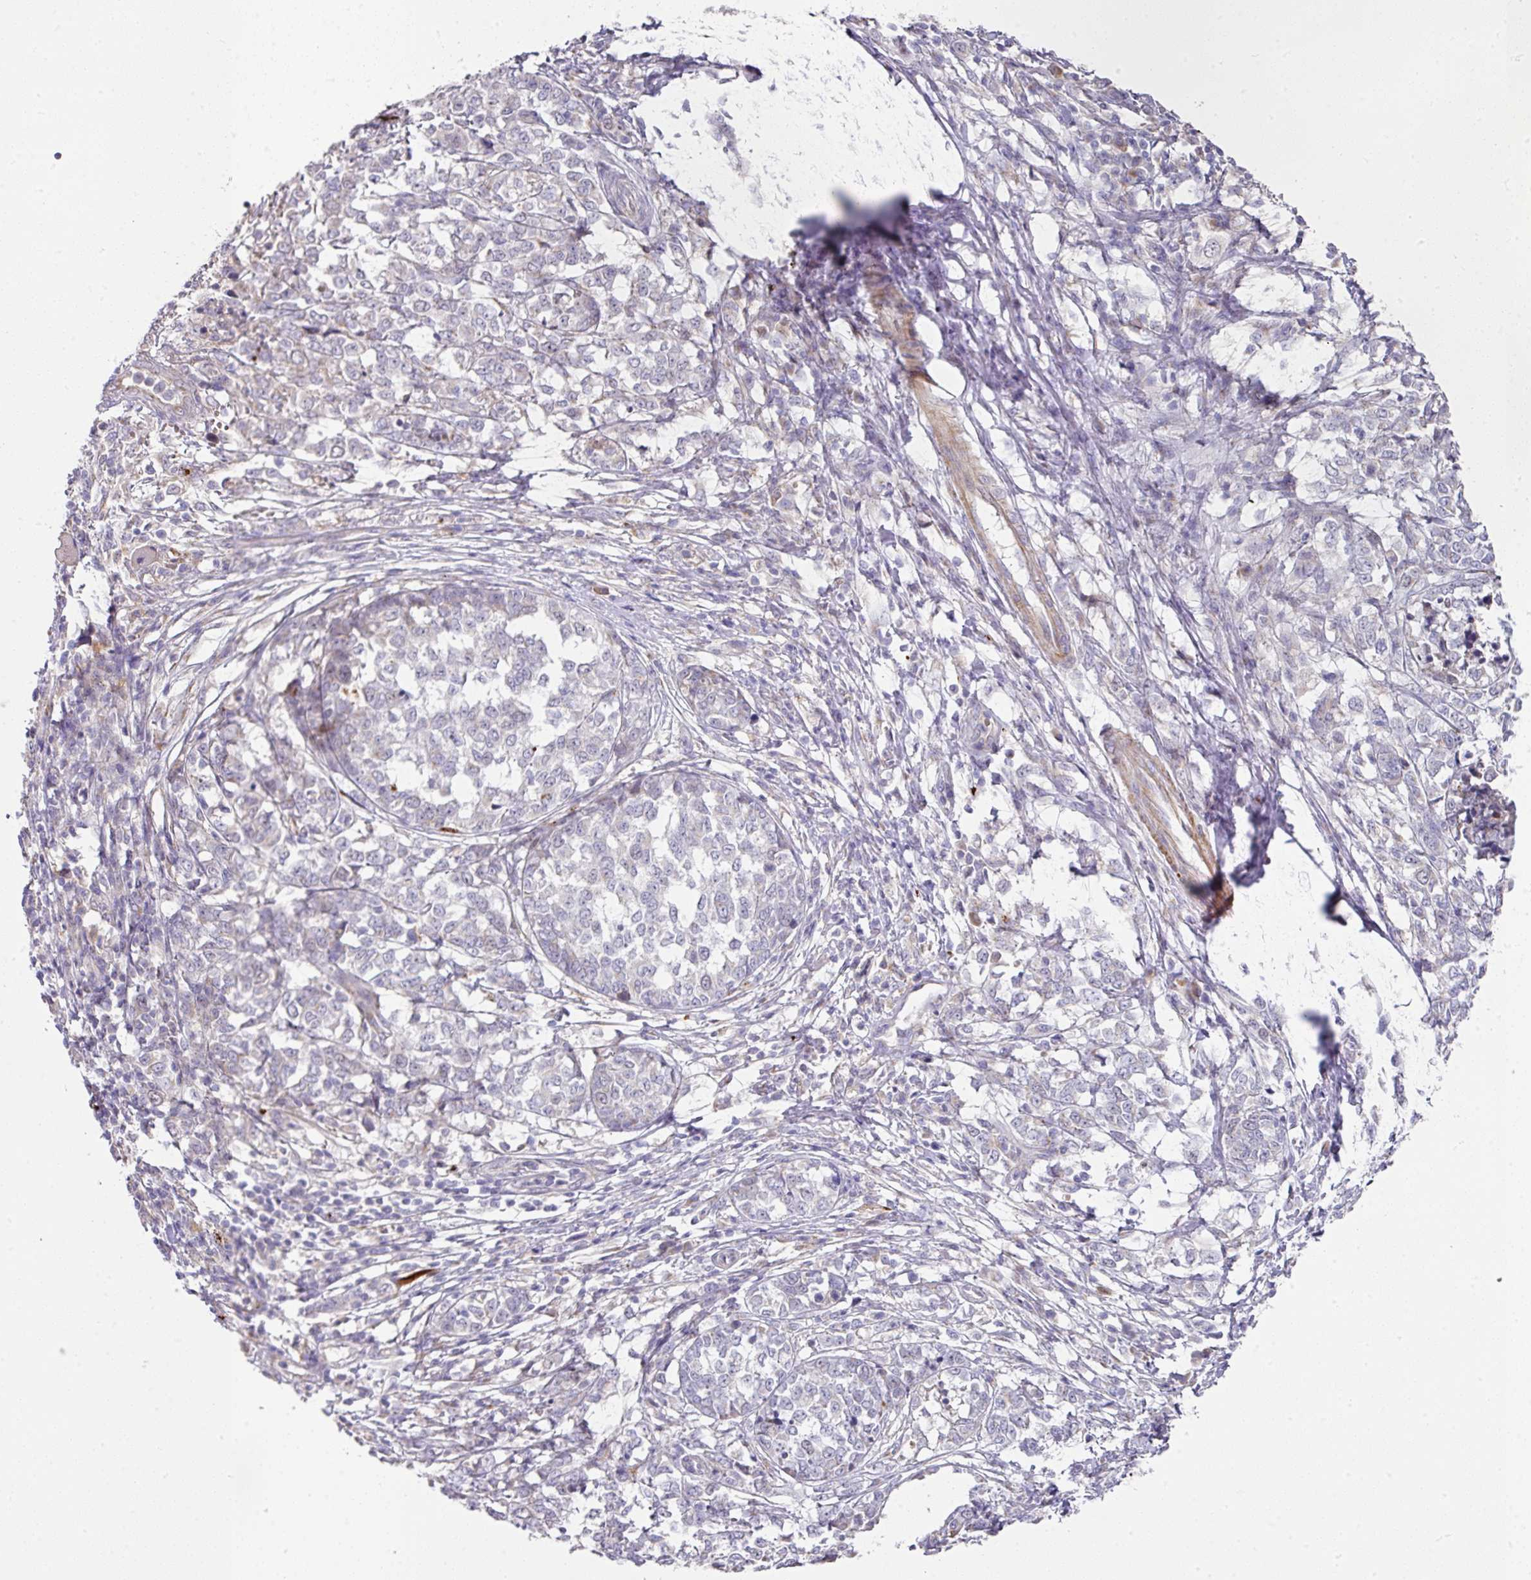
{"staining": {"intensity": "weak", "quantity": "<25%", "location": "cytoplasmic/membranous"}, "tissue": "melanoma", "cell_type": "Tumor cells", "image_type": "cancer", "snomed": [{"axis": "morphology", "description": "Malignant melanoma, NOS"}, {"axis": "topography", "description": "Skin"}], "caption": "DAB (3,3'-diaminobenzidine) immunohistochemical staining of melanoma displays no significant positivity in tumor cells.", "gene": "TARM1", "patient": {"sex": "female", "age": 72}}